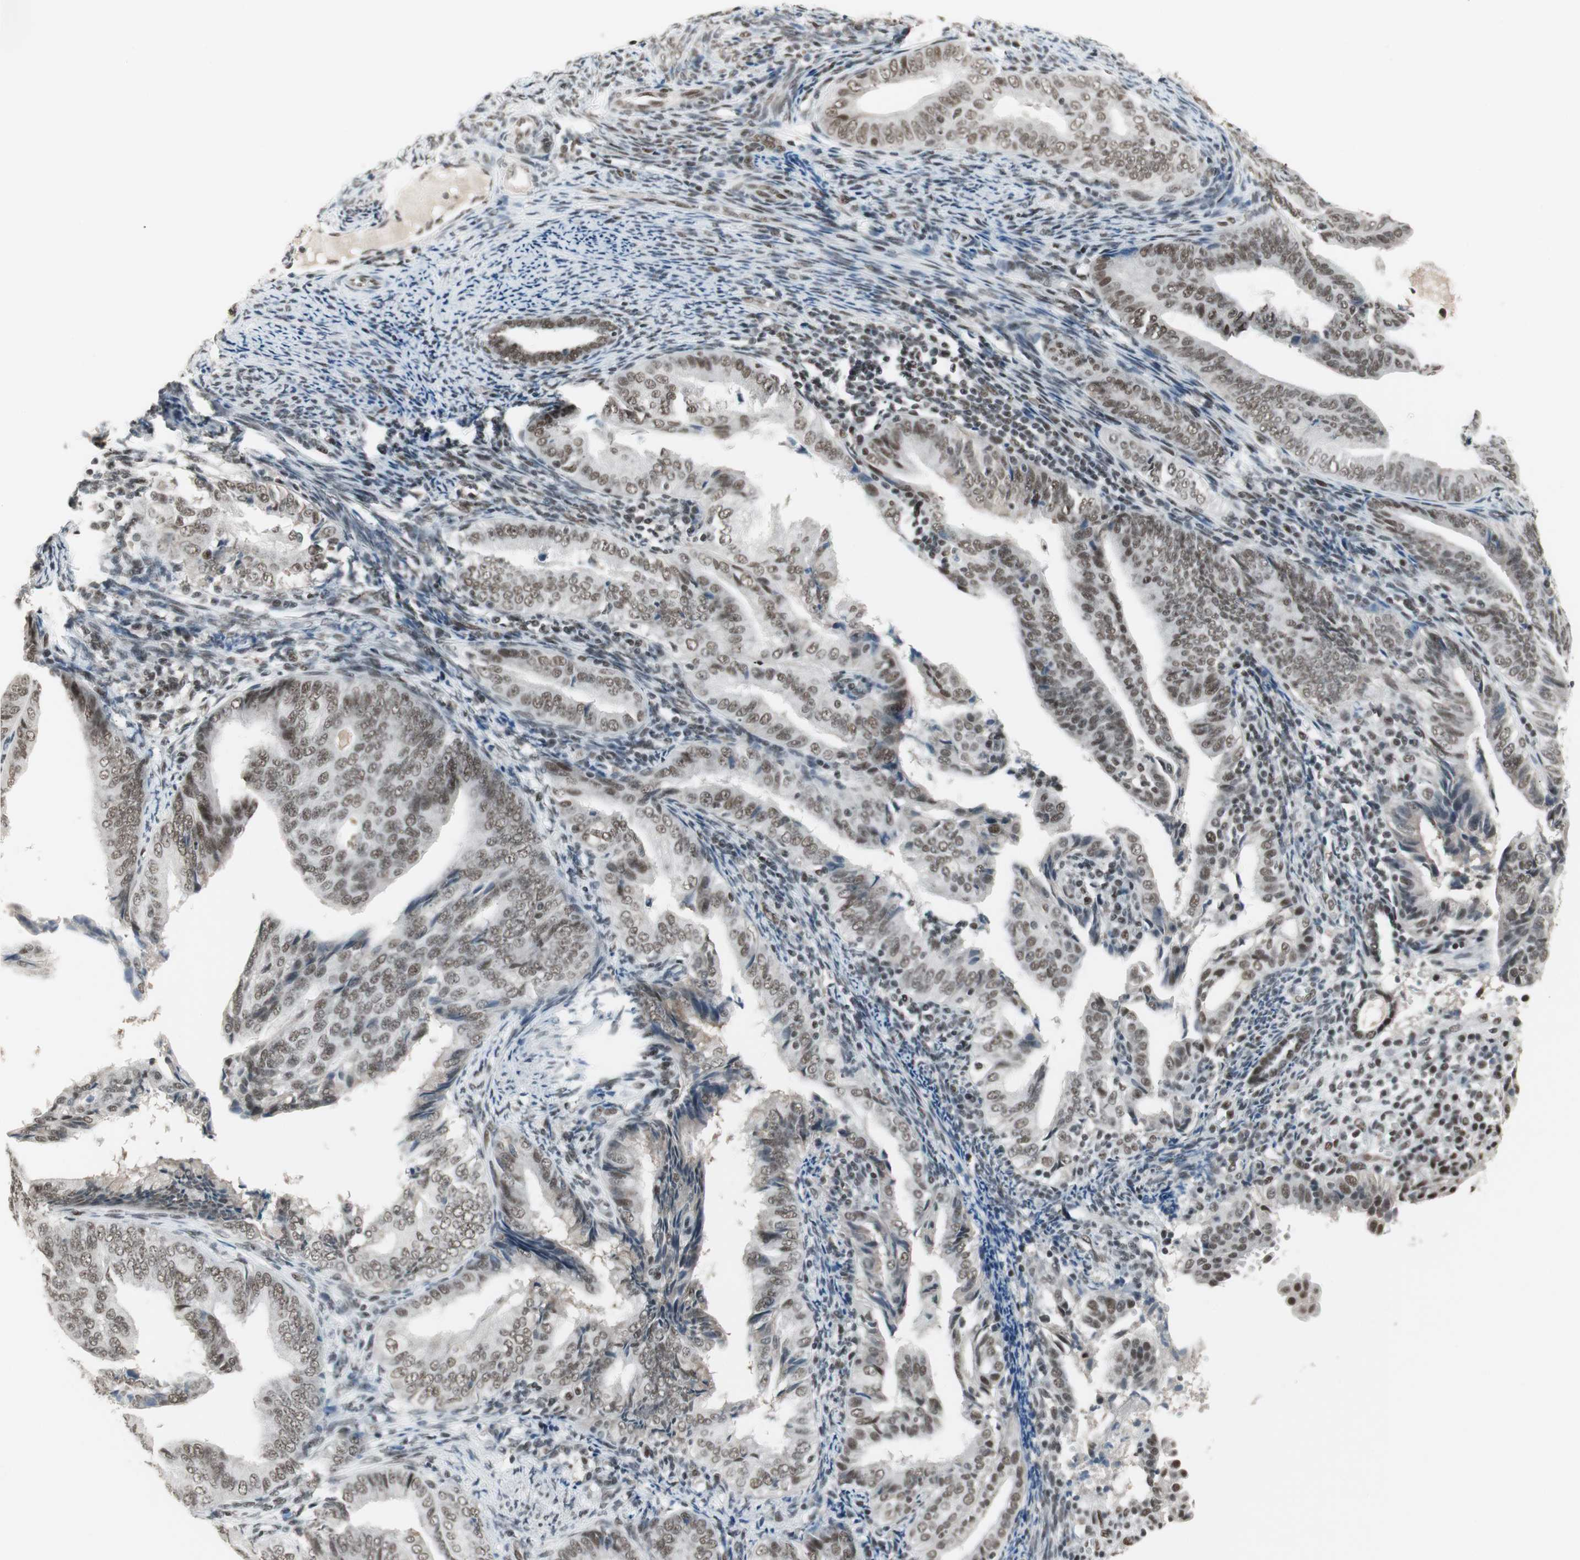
{"staining": {"intensity": "moderate", "quantity": ">75%", "location": "nuclear"}, "tissue": "endometrial cancer", "cell_type": "Tumor cells", "image_type": "cancer", "snomed": [{"axis": "morphology", "description": "Adenocarcinoma, NOS"}, {"axis": "topography", "description": "Endometrium"}], "caption": "A brown stain shows moderate nuclear expression of a protein in endometrial cancer tumor cells. (Stains: DAB in brown, nuclei in blue, Microscopy: brightfield microscopy at high magnification).", "gene": "RTF1", "patient": {"sex": "female", "age": 58}}